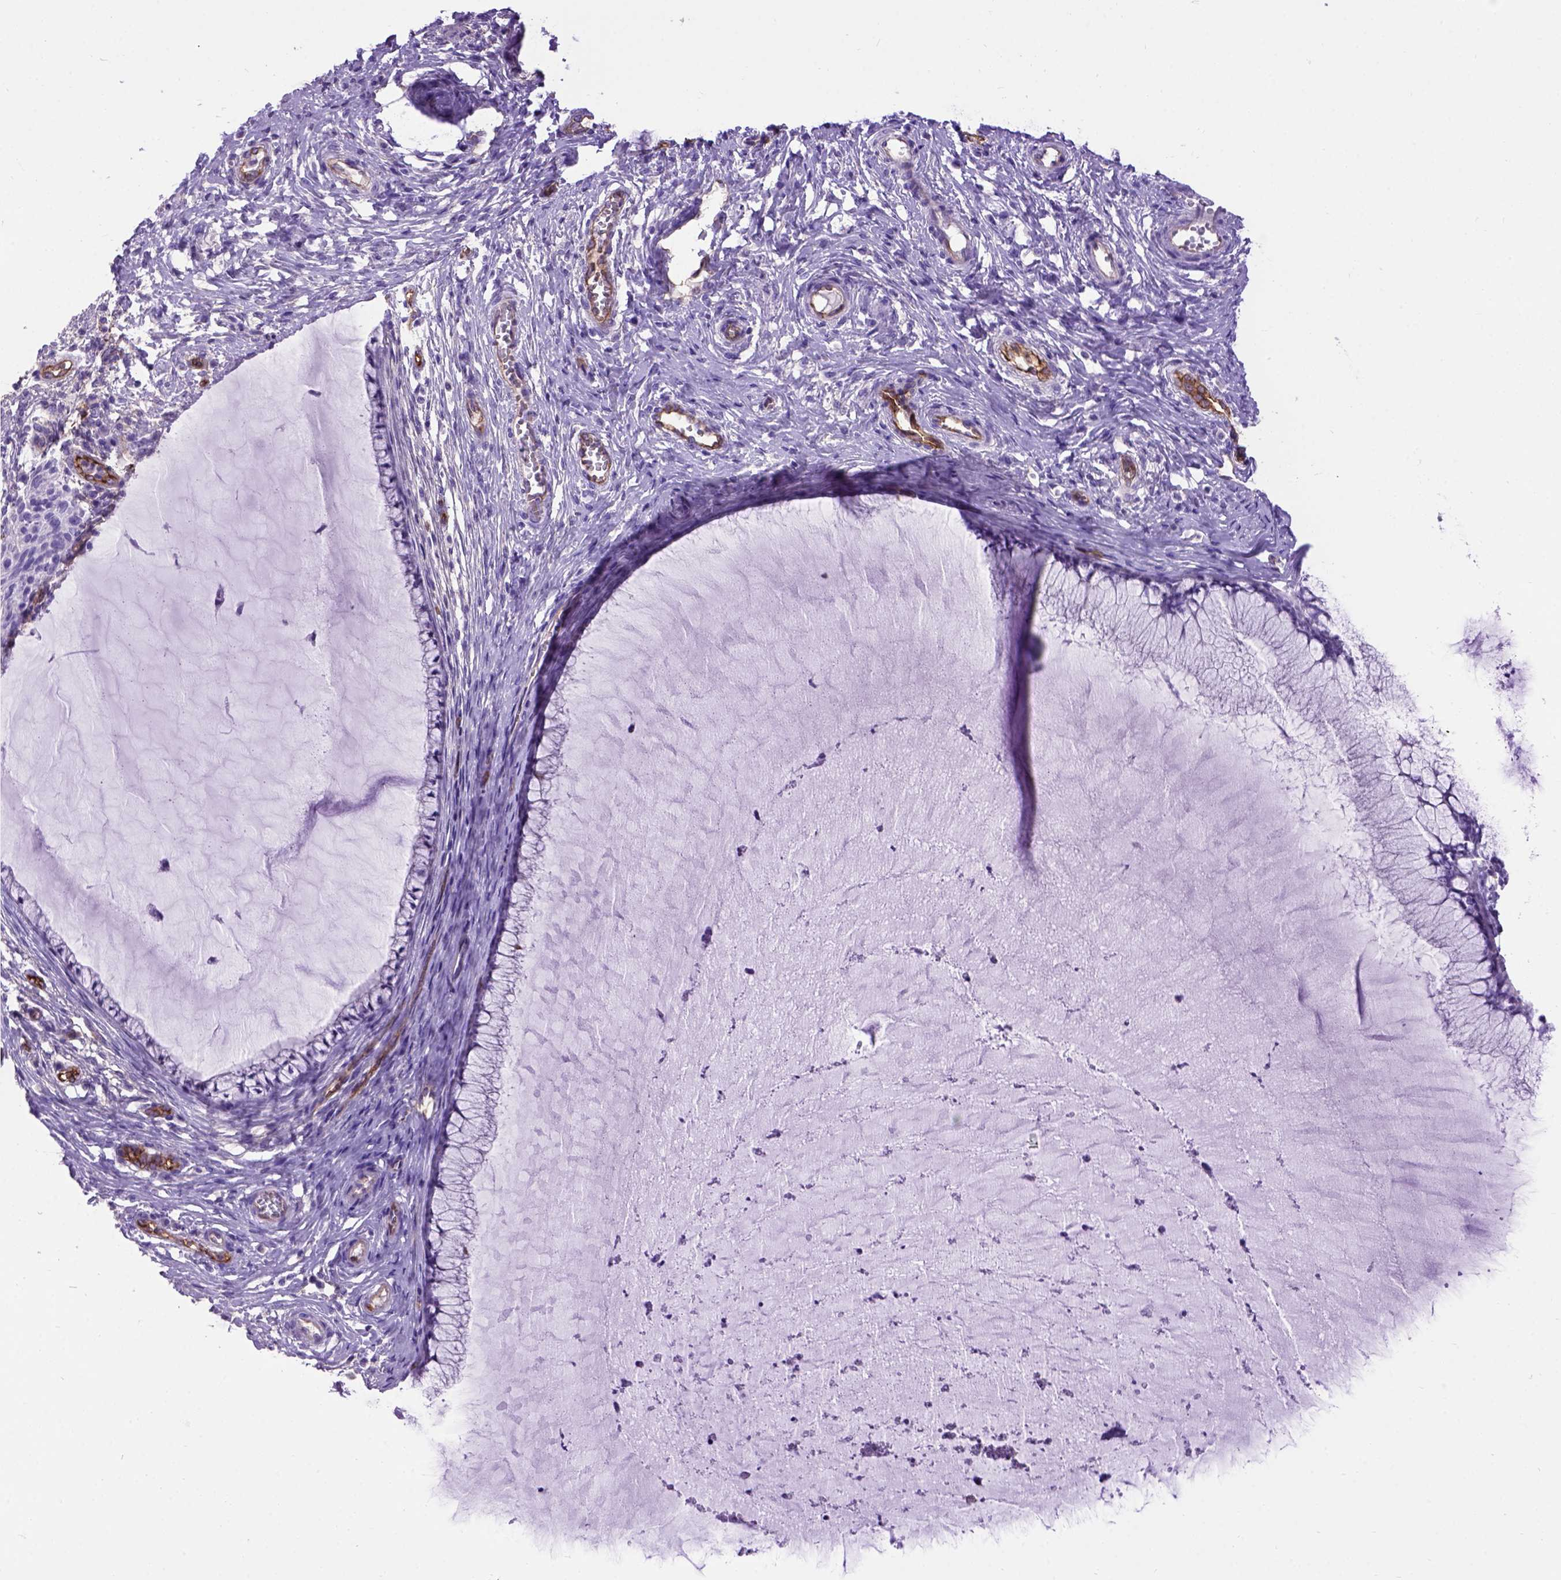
{"staining": {"intensity": "negative", "quantity": "none", "location": "none"}, "tissue": "cervical cancer", "cell_type": "Tumor cells", "image_type": "cancer", "snomed": [{"axis": "morphology", "description": "Squamous cell carcinoma, NOS"}, {"axis": "topography", "description": "Cervix"}], "caption": "A histopathology image of cervical cancer (squamous cell carcinoma) stained for a protein shows no brown staining in tumor cells. (DAB (3,3'-diaminobenzidine) immunohistochemistry (IHC), high magnification).", "gene": "ENG", "patient": {"sex": "female", "age": 36}}